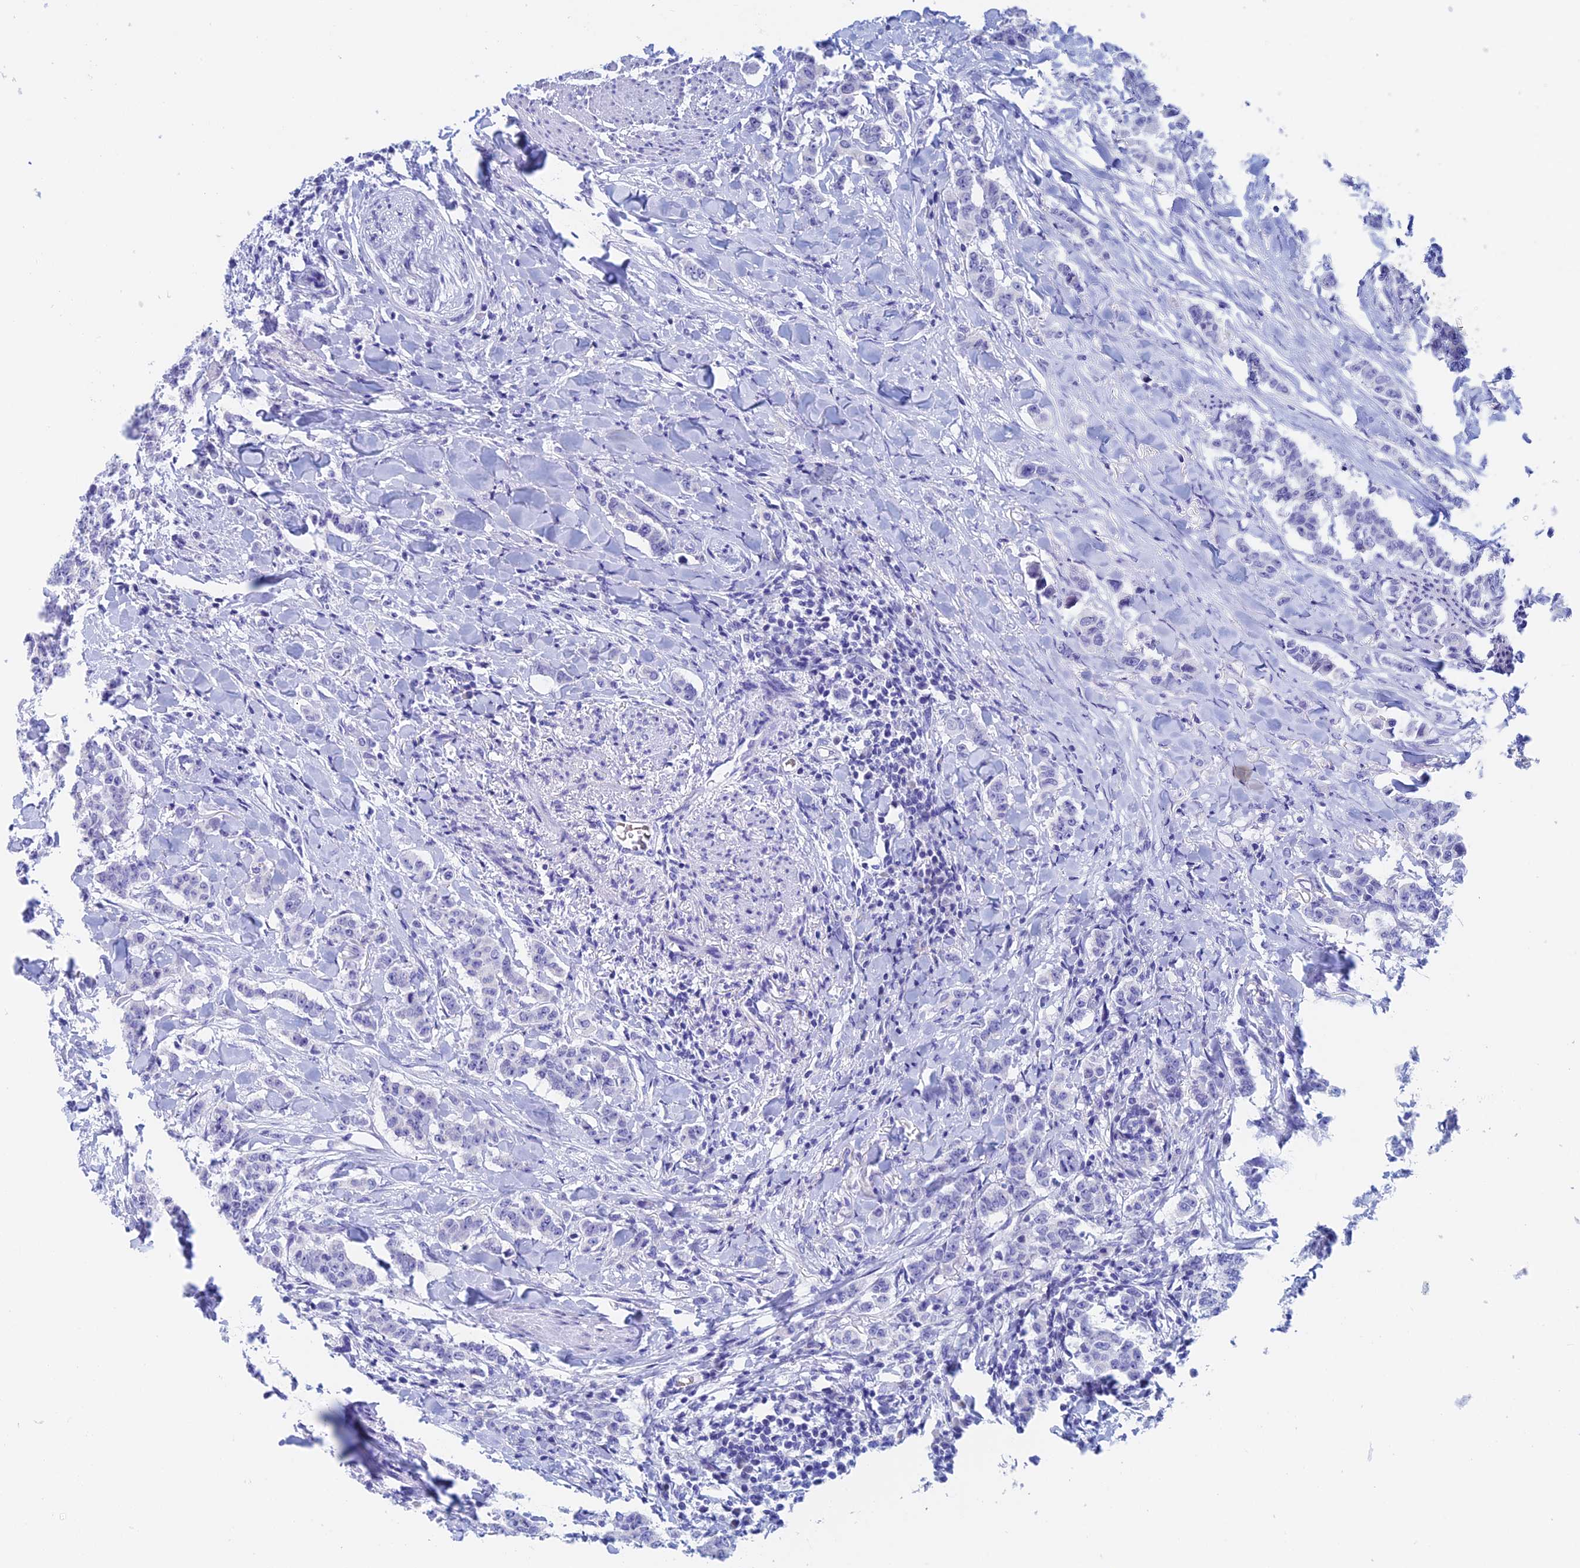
{"staining": {"intensity": "negative", "quantity": "none", "location": "none"}, "tissue": "breast cancer", "cell_type": "Tumor cells", "image_type": "cancer", "snomed": [{"axis": "morphology", "description": "Duct carcinoma"}, {"axis": "topography", "description": "Breast"}], "caption": "A photomicrograph of human breast cancer is negative for staining in tumor cells.", "gene": "PSMC3IP", "patient": {"sex": "female", "age": 40}}